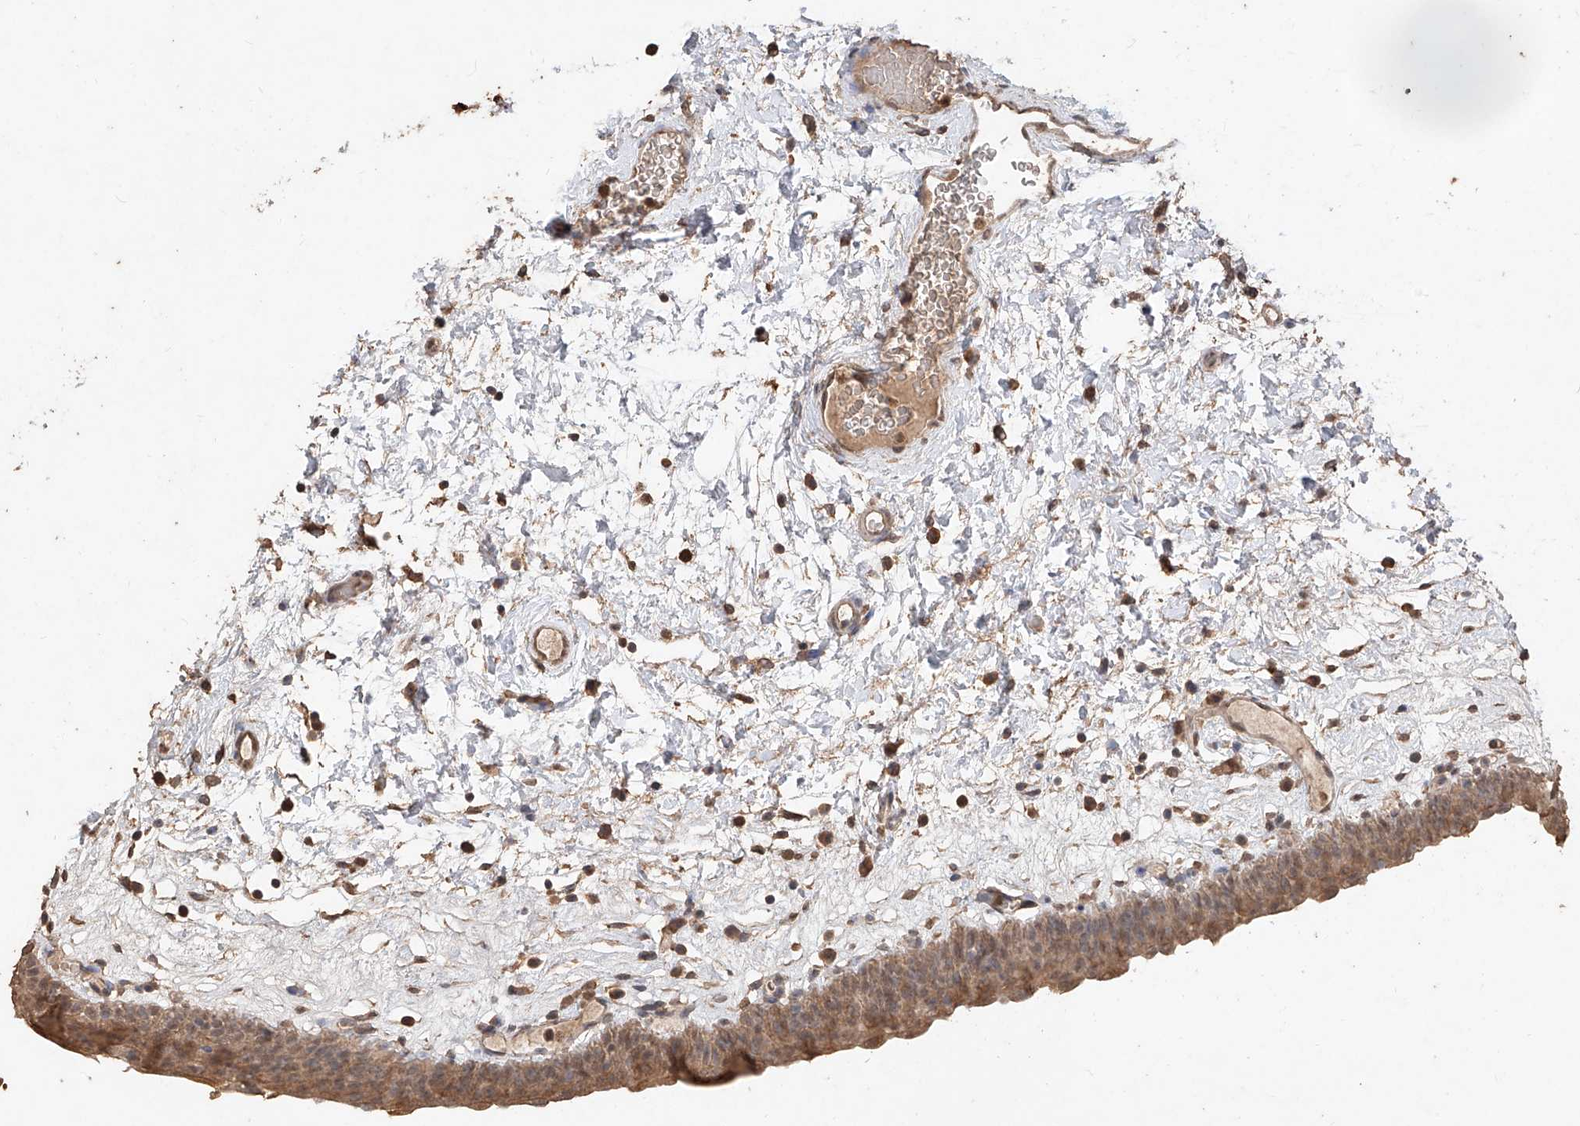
{"staining": {"intensity": "moderate", "quantity": ">75%", "location": "cytoplasmic/membranous"}, "tissue": "urinary bladder", "cell_type": "Urothelial cells", "image_type": "normal", "snomed": [{"axis": "morphology", "description": "Normal tissue, NOS"}, {"axis": "topography", "description": "Urinary bladder"}], "caption": "The image exhibits staining of normal urinary bladder, revealing moderate cytoplasmic/membranous protein staining (brown color) within urothelial cells.", "gene": "ELOVL1", "patient": {"sex": "male", "age": 83}}